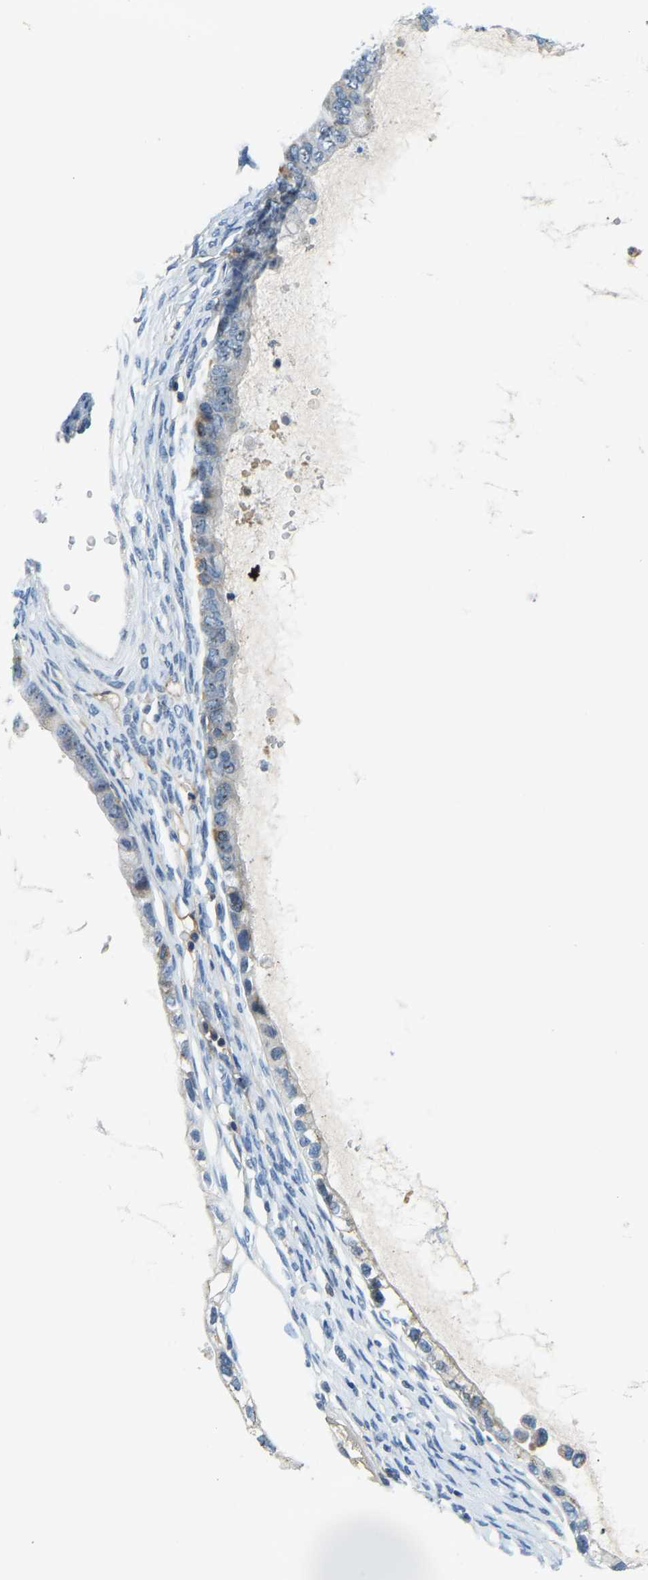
{"staining": {"intensity": "moderate", "quantity": "<25%", "location": "cytoplasmic/membranous"}, "tissue": "ovarian cancer", "cell_type": "Tumor cells", "image_type": "cancer", "snomed": [{"axis": "morphology", "description": "Cystadenocarcinoma, mucinous, NOS"}, {"axis": "topography", "description": "Ovary"}], "caption": "Ovarian cancer stained for a protein (brown) demonstrates moderate cytoplasmic/membranous positive positivity in approximately <25% of tumor cells.", "gene": "RRP1", "patient": {"sex": "female", "age": 80}}